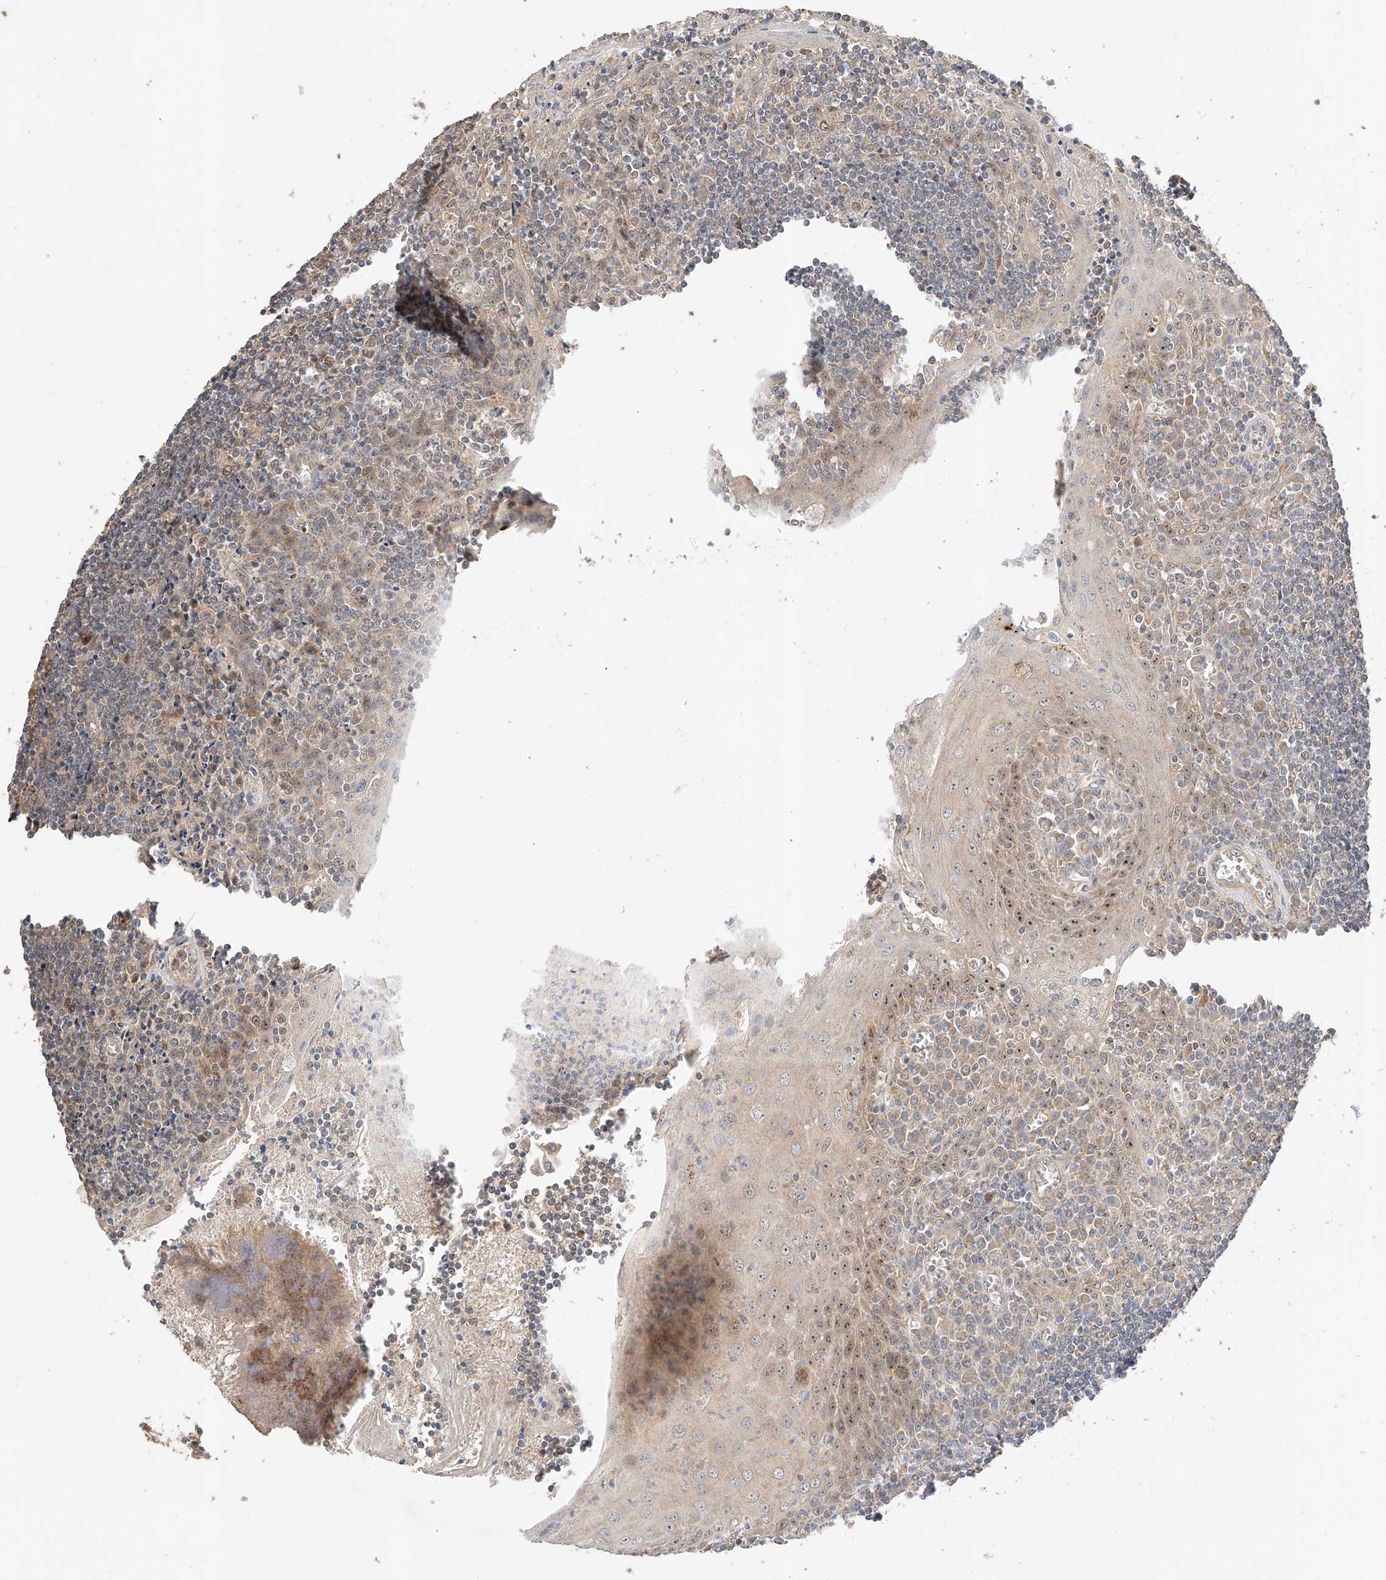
{"staining": {"intensity": "weak", "quantity": "25%-75%", "location": "cytoplasmic/membranous"}, "tissue": "tonsil", "cell_type": "Germinal center cells", "image_type": "normal", "snomed": [{"axis": "morphology", "description": "Normal tissue, NOS"}, {"axis": "topography", "description": "Tonsil"}], "caption": "Immunohistochemistry micrograph of benign human tonsil stained for a protein (brown), which shows low levels of weak cytoplasmic/membranous staining in approximately 25%-75% of germinal center cells.", "gene": "RAB23", "patient": {"sex": "male", "age": 27}}